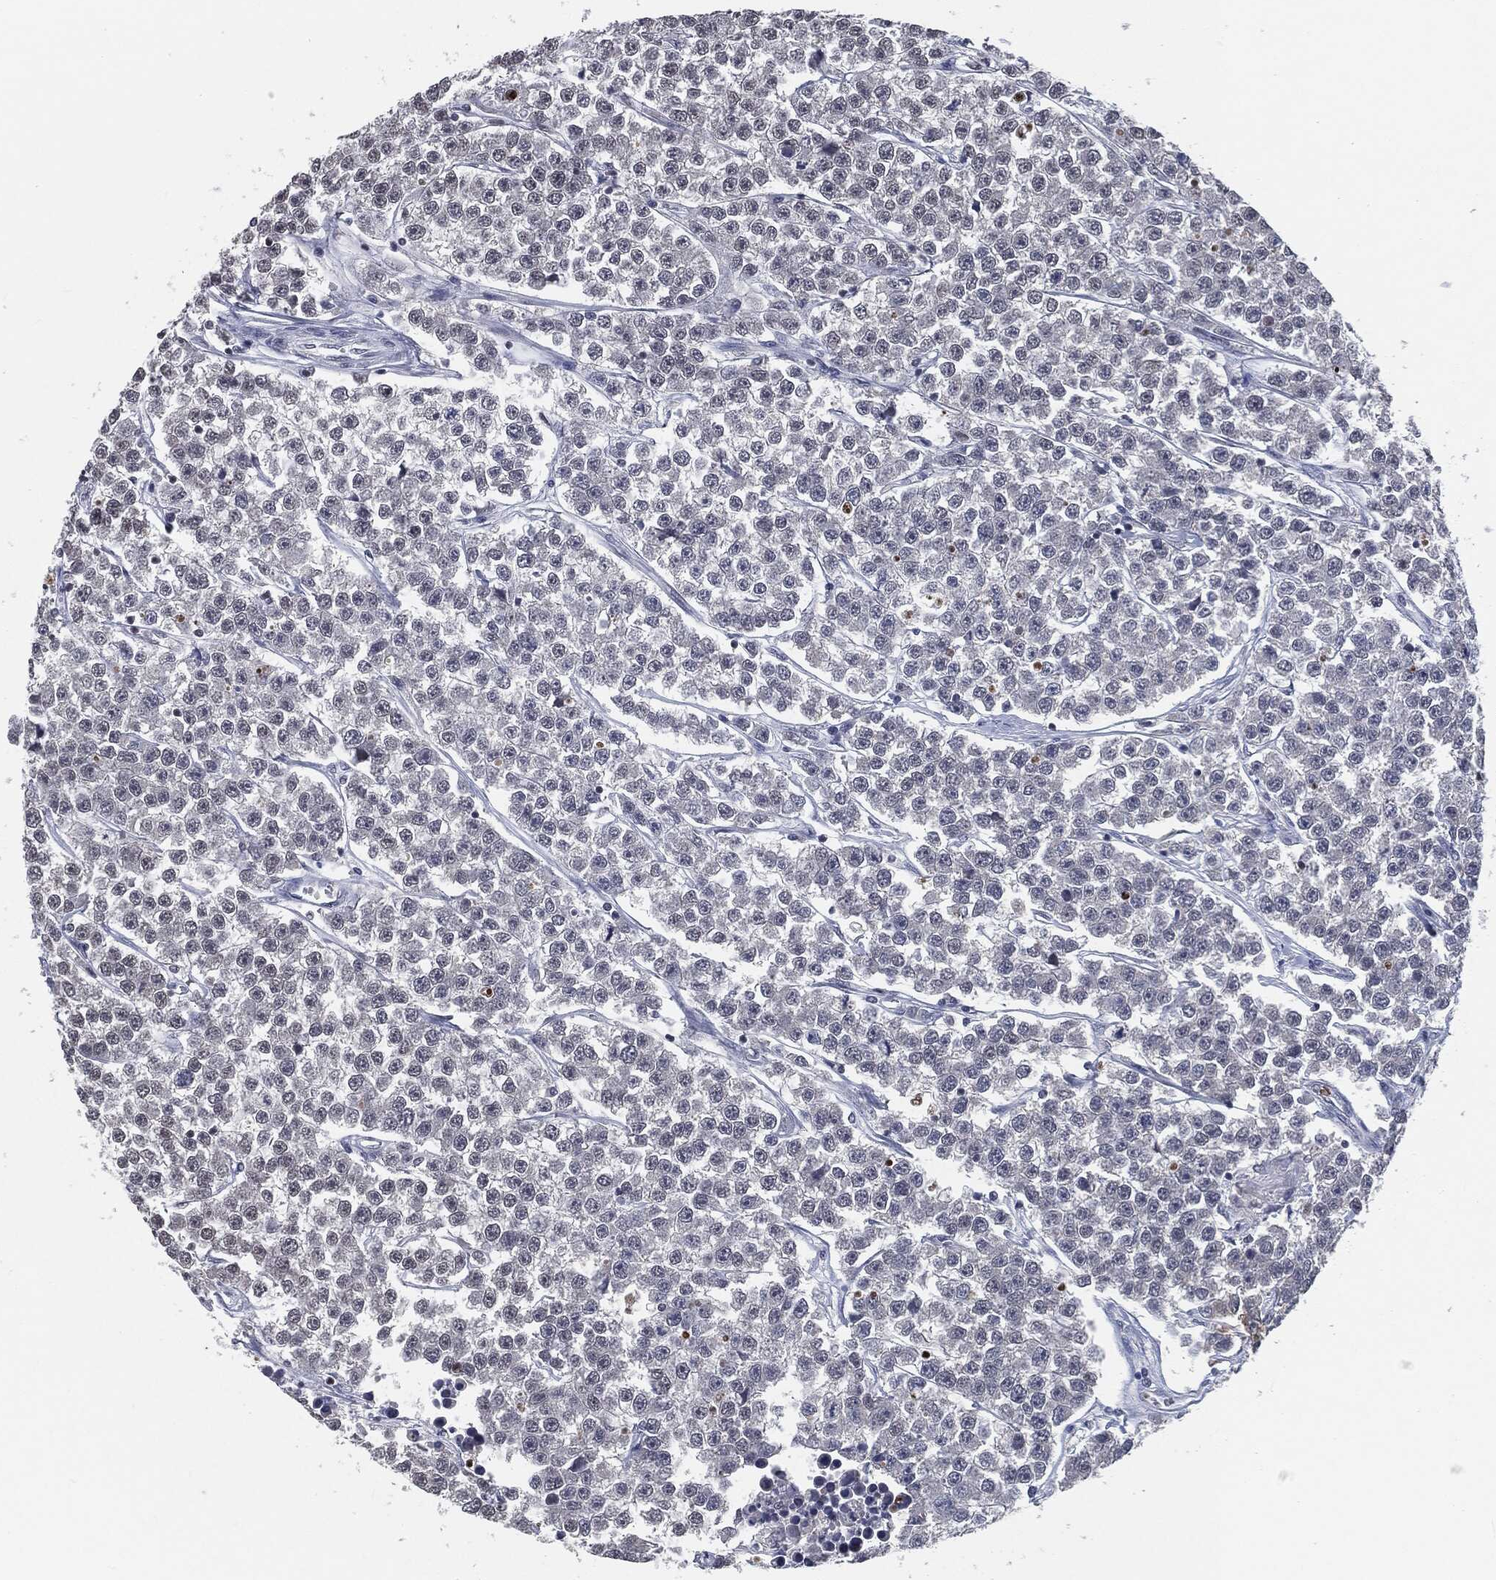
{"staining": {"intensity": "weak", "quantity": "25%-75%", "location": "nuclear"}, "tissue": "testis cancer", "cell_type": "Tumor cells", "image_type": "cancer", "snomed": [{"axis": "morphology", "description": "Seminoma, NOS"}, {"axis": "topography", "description": "Testis"}], "caption": "Immunohistochemical staining of human testis cancer (seminoma) shows low levels of weak nuclear positivity in about 25%-75% of tumor cells.", "gene": "ANXA1", "patient": {"sex": "male", "age": 59}}